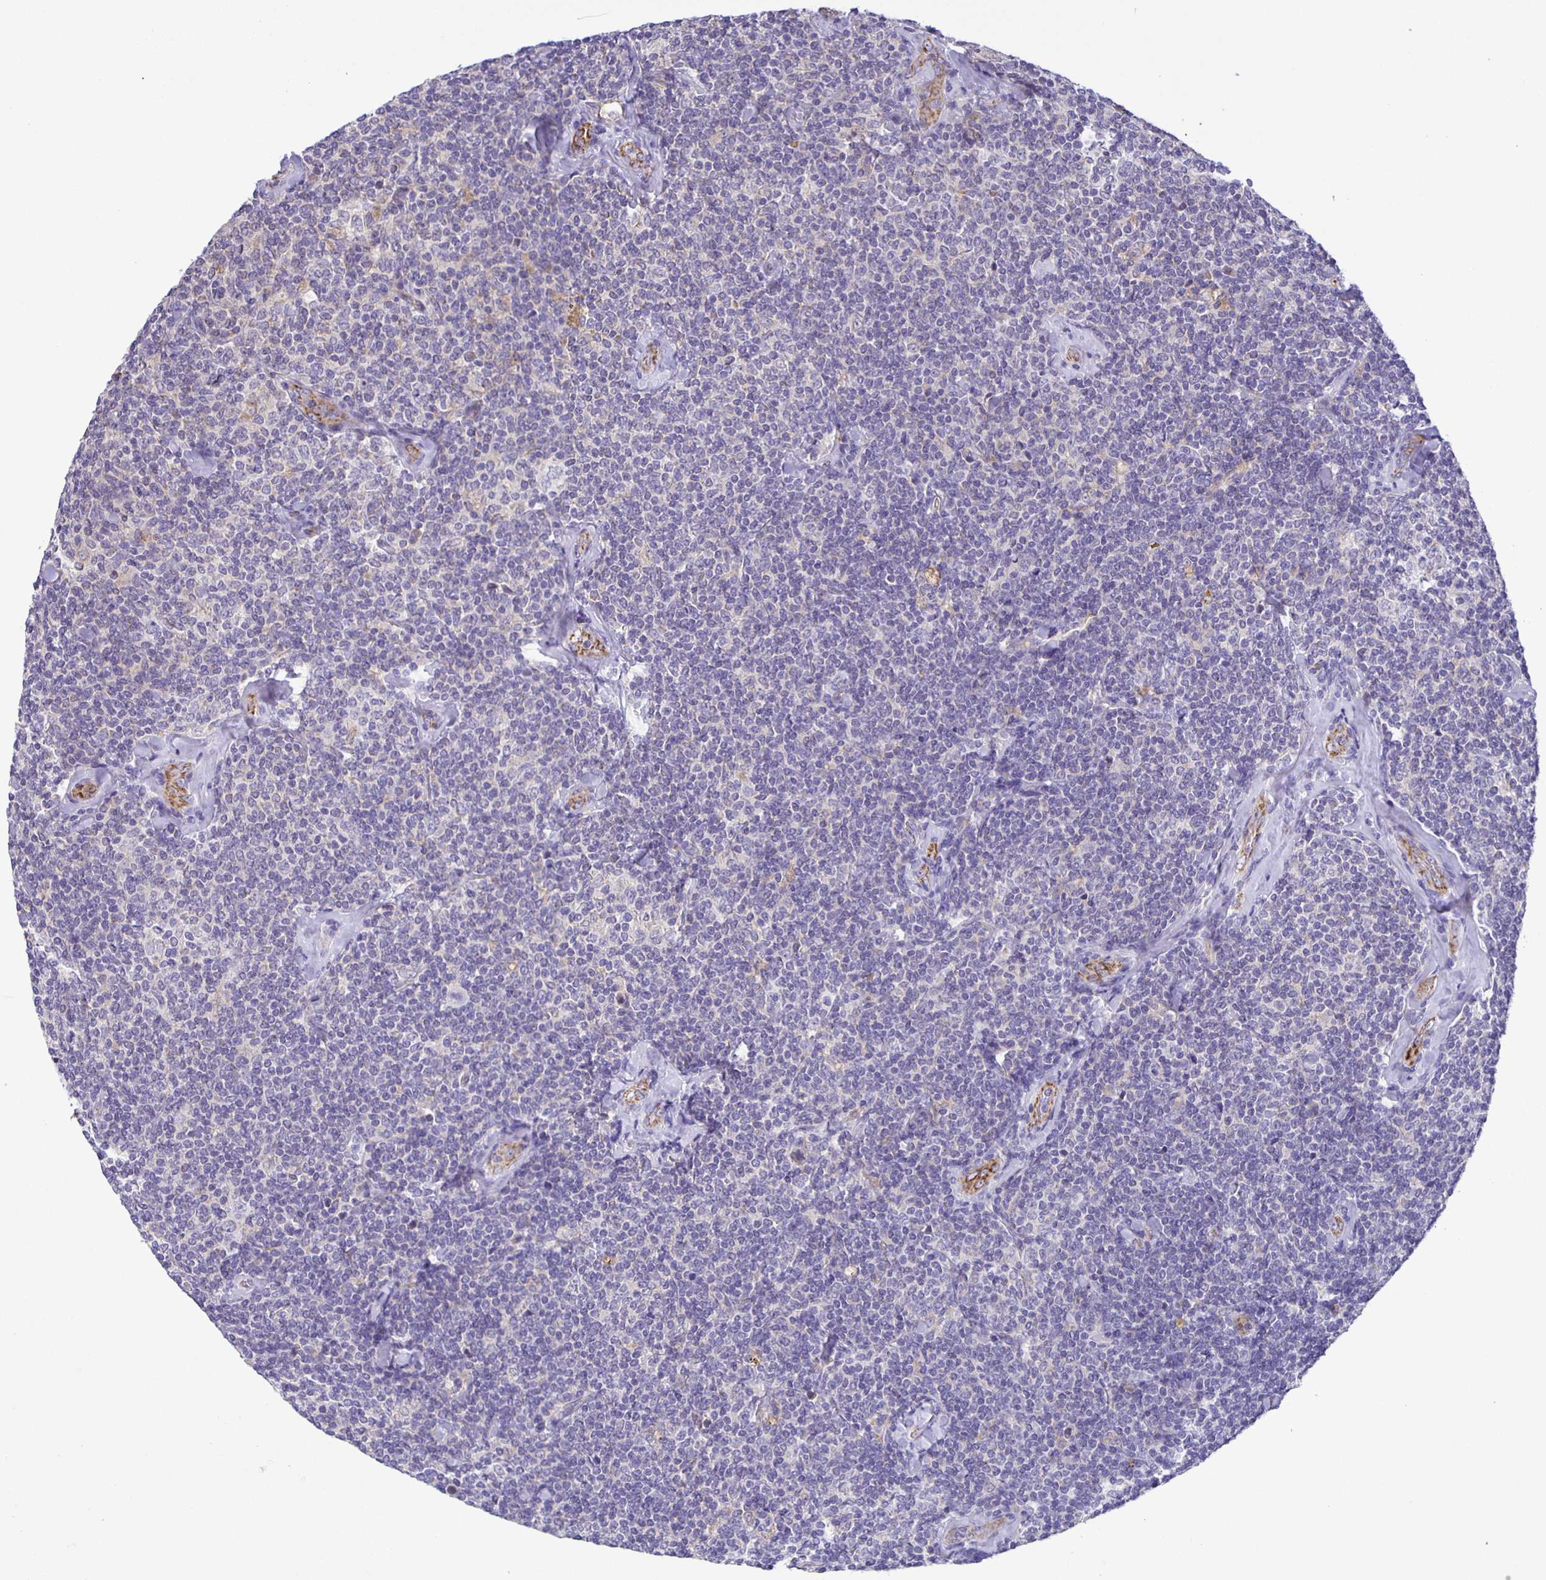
{"staining": {"intensity": "negative", "quantity": "none", "location": "none"}, "tissue": "lymphoma", "cell_type": "Tumor cells", "image_type": "cancer", "snomed": [{"axis": "morphology", "description": "Malignant lymphoma, non-Hodgkin's type, Low grade"}, {"axis": "topography", "description": "Lymph node"}], "caption": "Malignant lymphoma, non-Hodgkin's type (low-grade) stained for a protein using immunohistochemistry exhibits no expression tumor cells.", "gene": "JMJD4", "patient": {"sex": "female", "age": 56}}